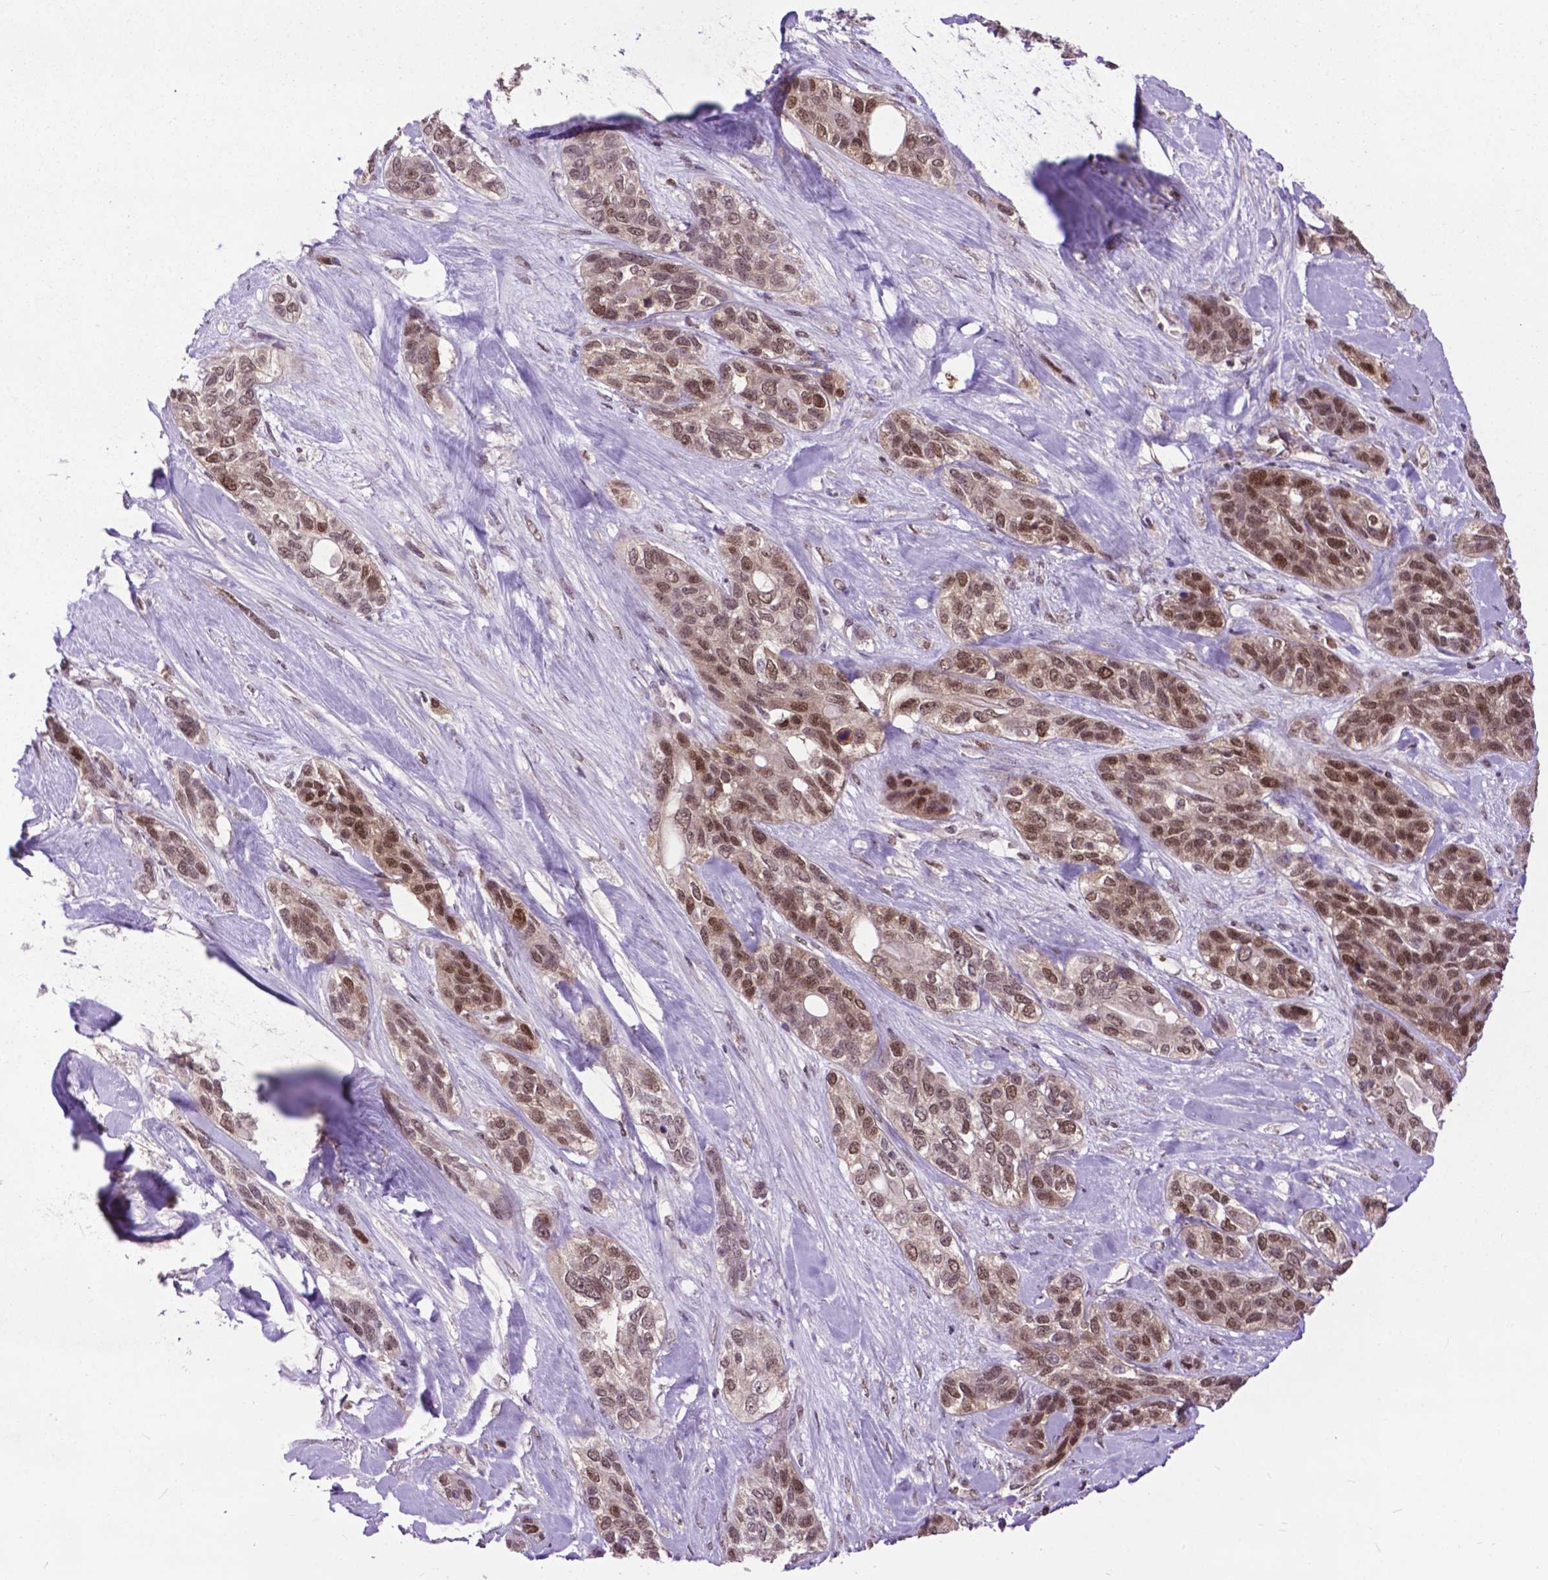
{"staining": {"intensity": "moderate", "quantity": ">75%", "location": "nuclear"}, "tissue": "lung cancer", "cell_type": "Tumor cells", "image_type": "cancer", "snomed": [{"axis": "morphology", "description": "Squamous cell carcinoma, NOS"}, {"axis": "topography", "description": "Lung"}], "caption": "Lung cancer (squamous cell carcinoma) was stained to show a protein in brown. There is medium levels of moderate nuclear expression in about >75% of tumor cells. Using DAB (brown) and hematoxylin (blue) stains, captured at high magnification using brightfield microscopy.", "gene": "FAF1", "patient": {"sex": "female", "age": 70}}